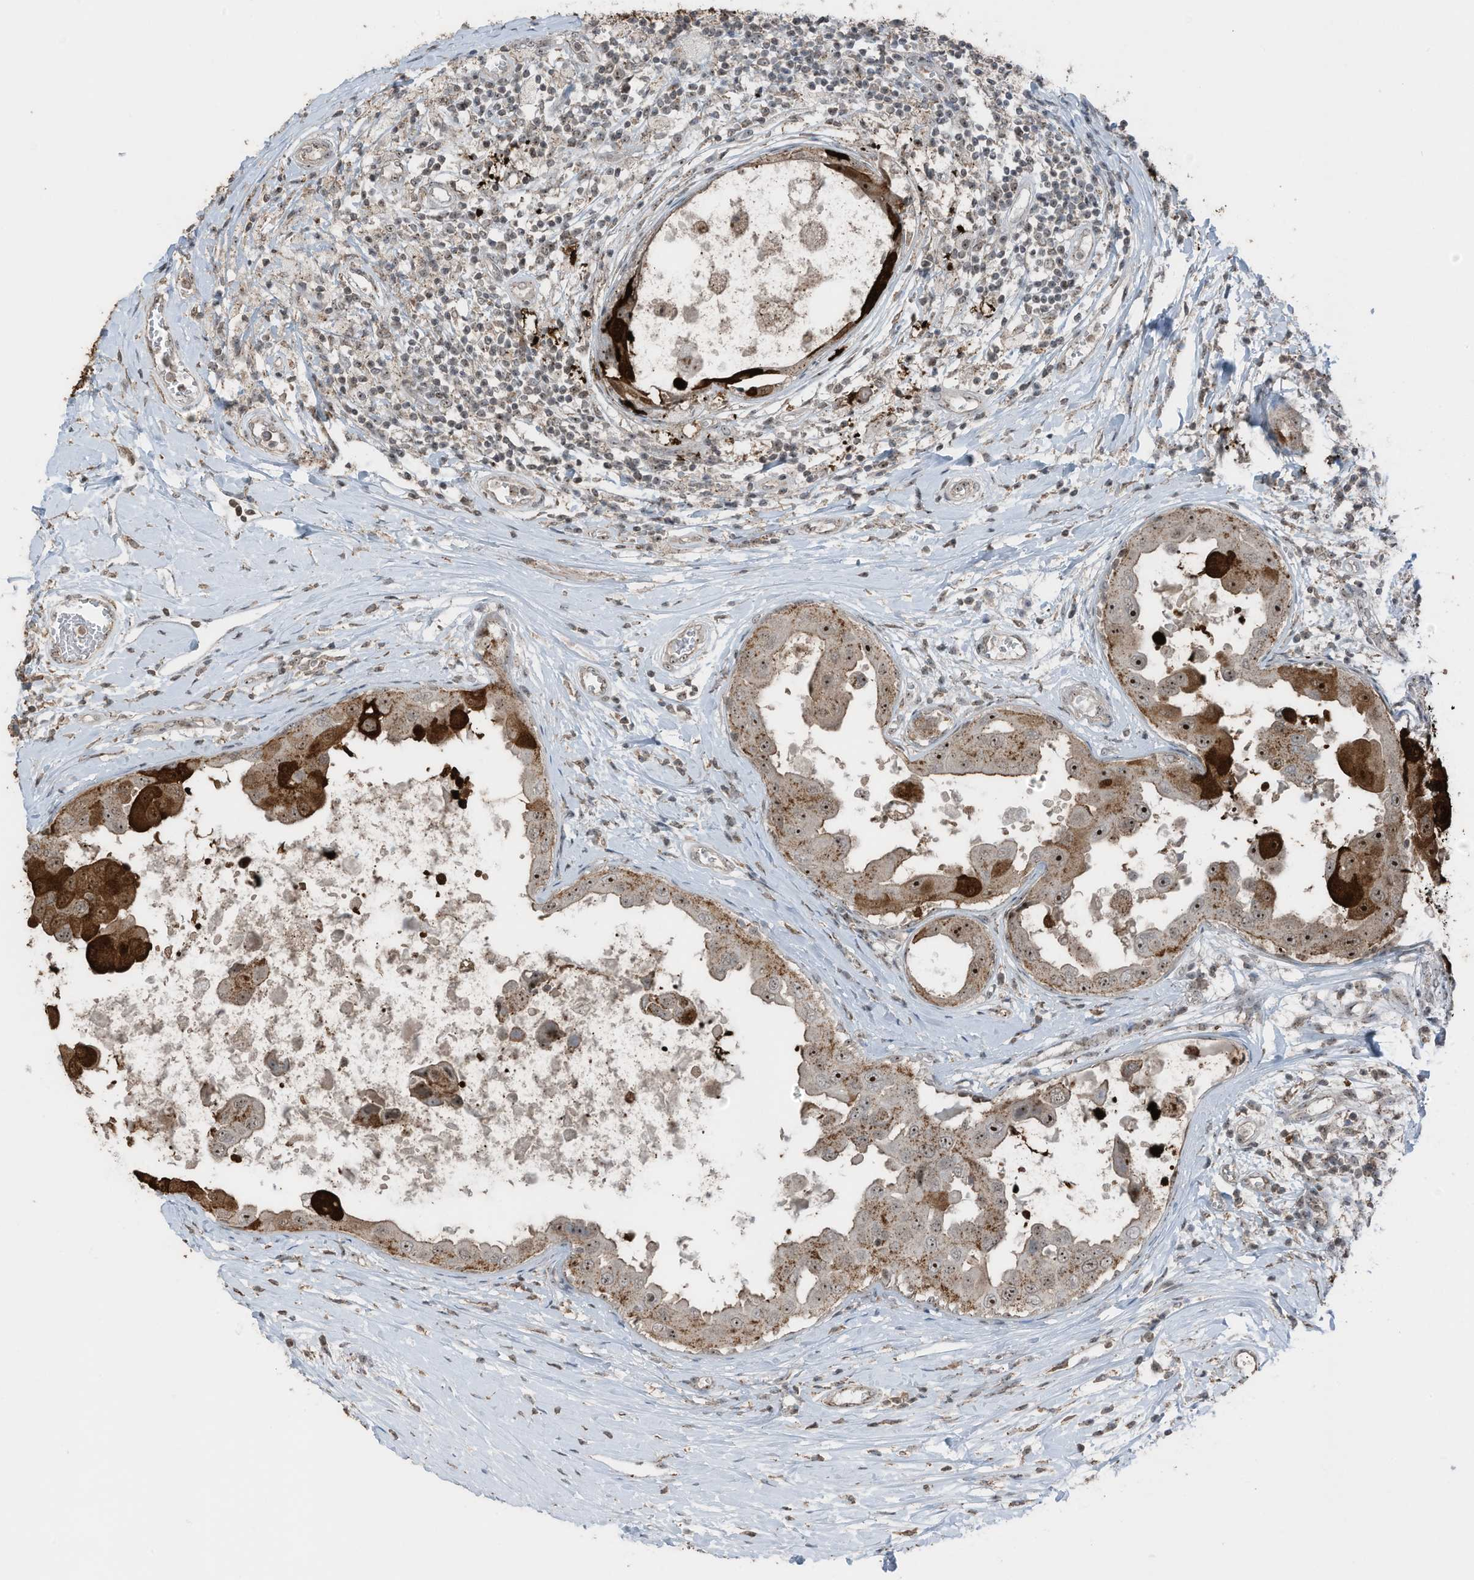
{"staining": {"intensity": "moderate", "quantity": ">75%", "location": "cytoplasmic/membranous,nuclear"}, "tissue": "breast cancer", "cell_type": "Tumor cells", "image_type": "cancer", "snomed": [{"axis": "morphology", "description": "Duct carcinoma"}, {"axis": "topography", "description": "Breast"}], "caption": "Infiltrating ductal carcinoma (breast) stained with a protein marker exhibits moderate staining in tumor cells.", "gene": "UTP3", "patient": {"sex": "female", "age": 27}}